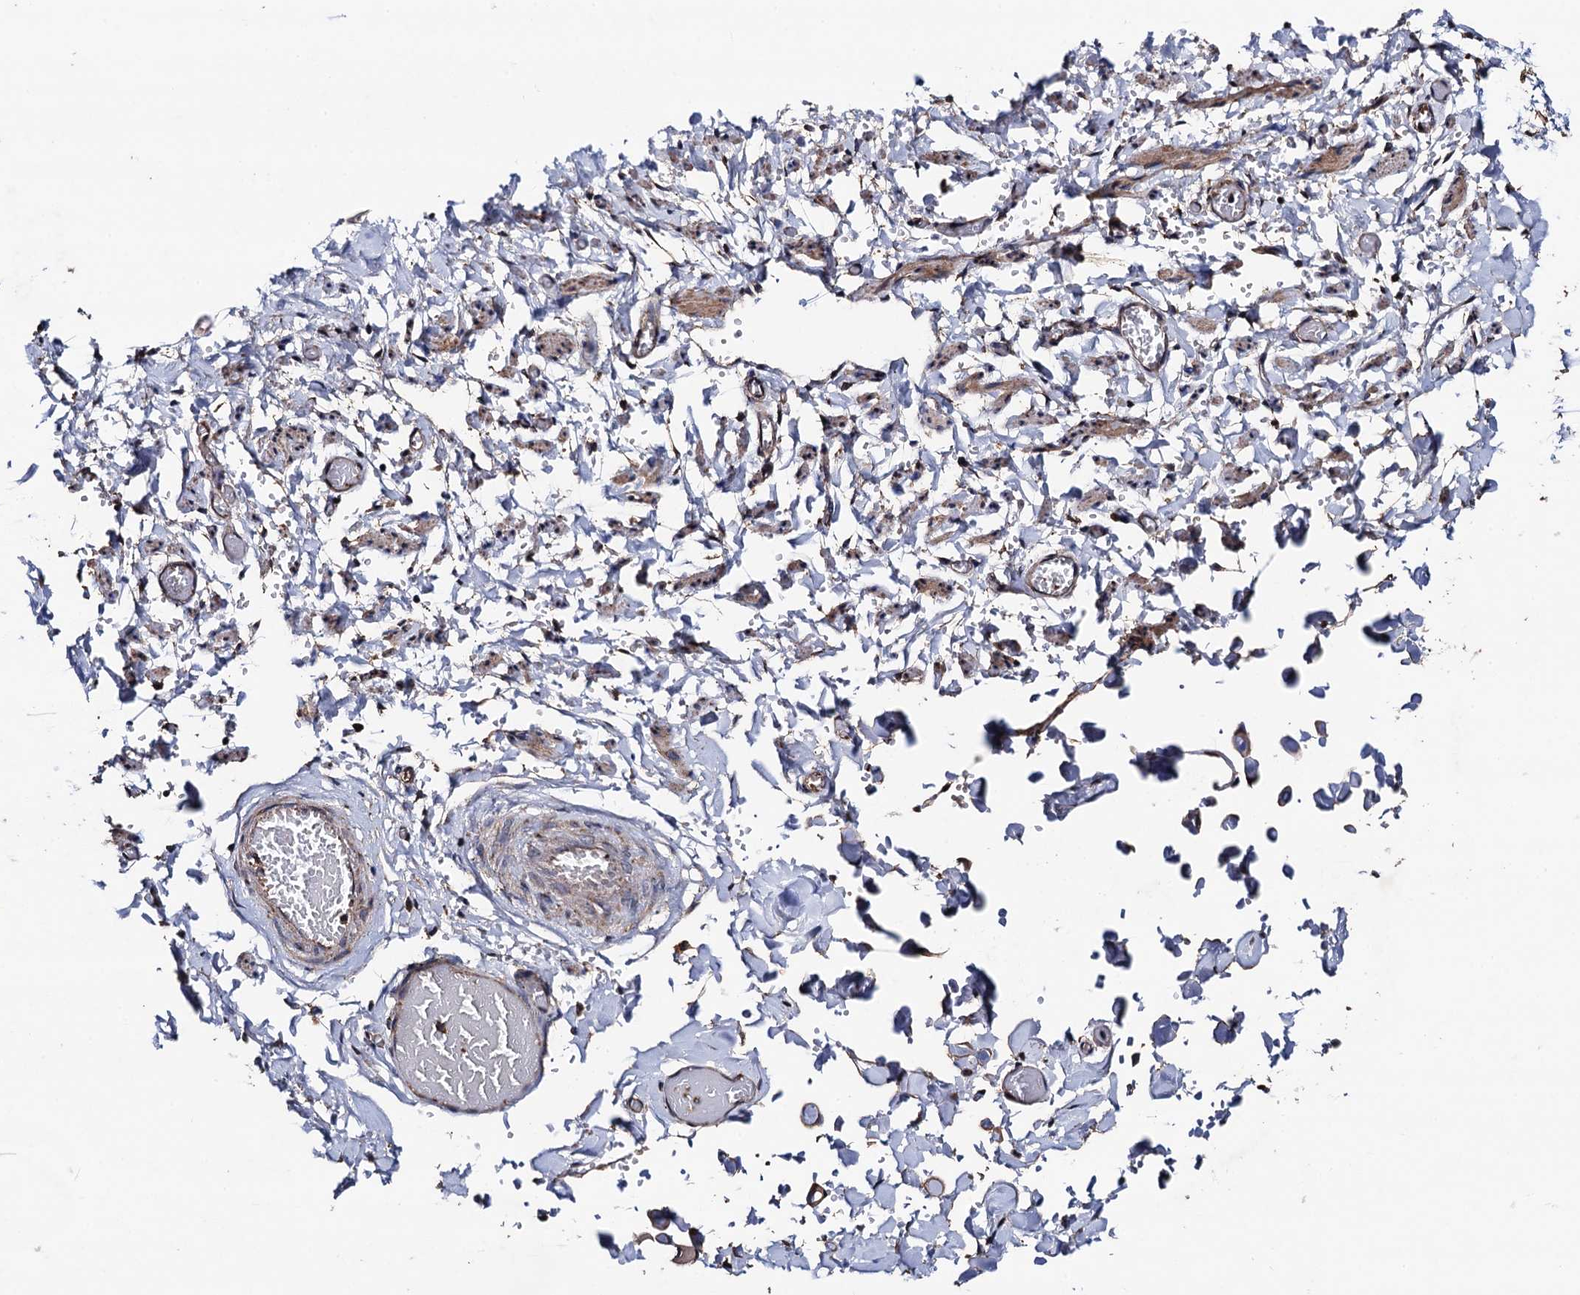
{"staining": {"intensity": "weak", "quantity": ">75%", "location": "cytoplasmic/membranous"}, "tissue": "adipose tissue", "cell_type": "Adipocytes", "image_type": "normal", "snomed": [{"axis": "morphology", "description": "Normal tissue, NOS"}, {"axis": "topography", "description": "Vascular tissue"}, {"axis": "topography", "description": "Fallopian tube"}, {"axis": "topography", "description": "Ovary"}], "caption": "The immunohistochemical stain shows weak cytoplasmic/membranous staining in adipocytes of unremarkable adipose tissue. (DAB IHC, brown staining for protein, blue staining for nuclei).", "gene": "PPTC7", "patient": {"sex": "female", "age": 67}}